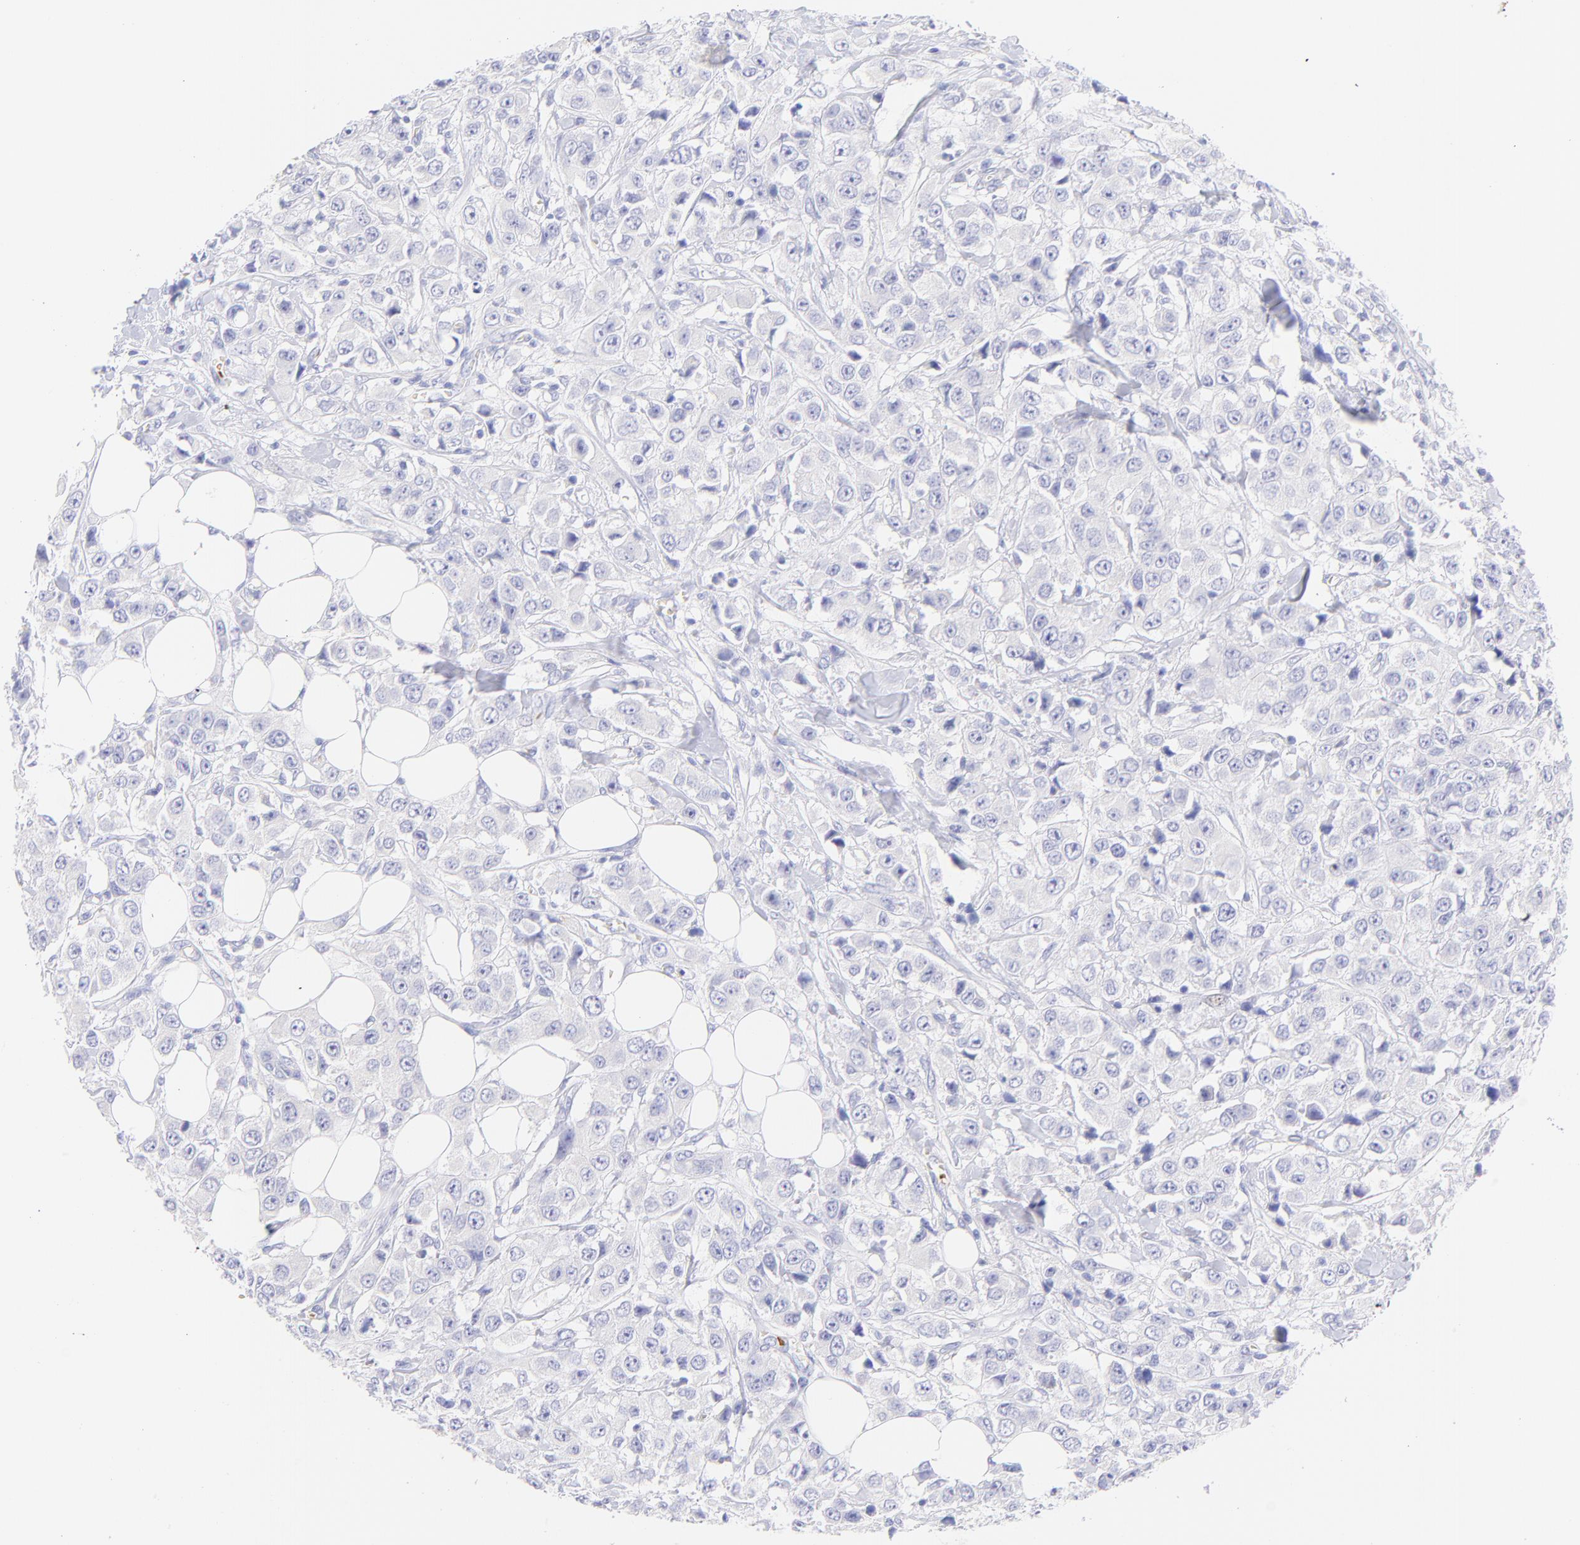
{"staining": {"intensity": "negative", "quantity": "none", "location": "none"}, "tissue": "breast cancer", "cell_type": "Tumor cells", "image_type": "cancer", "snomed": [{"axis": "morphology", "description": "Duct carcinoma"}, {"axis": "topography", "description": "Breast"}], "caption": "Breast invasive ductal carcinoma stained for a protein using immunohistochemistry displays no positivity tumor cells.", "gene": "FRMPD3", "patient": {"sex": "female", "age": 58}}